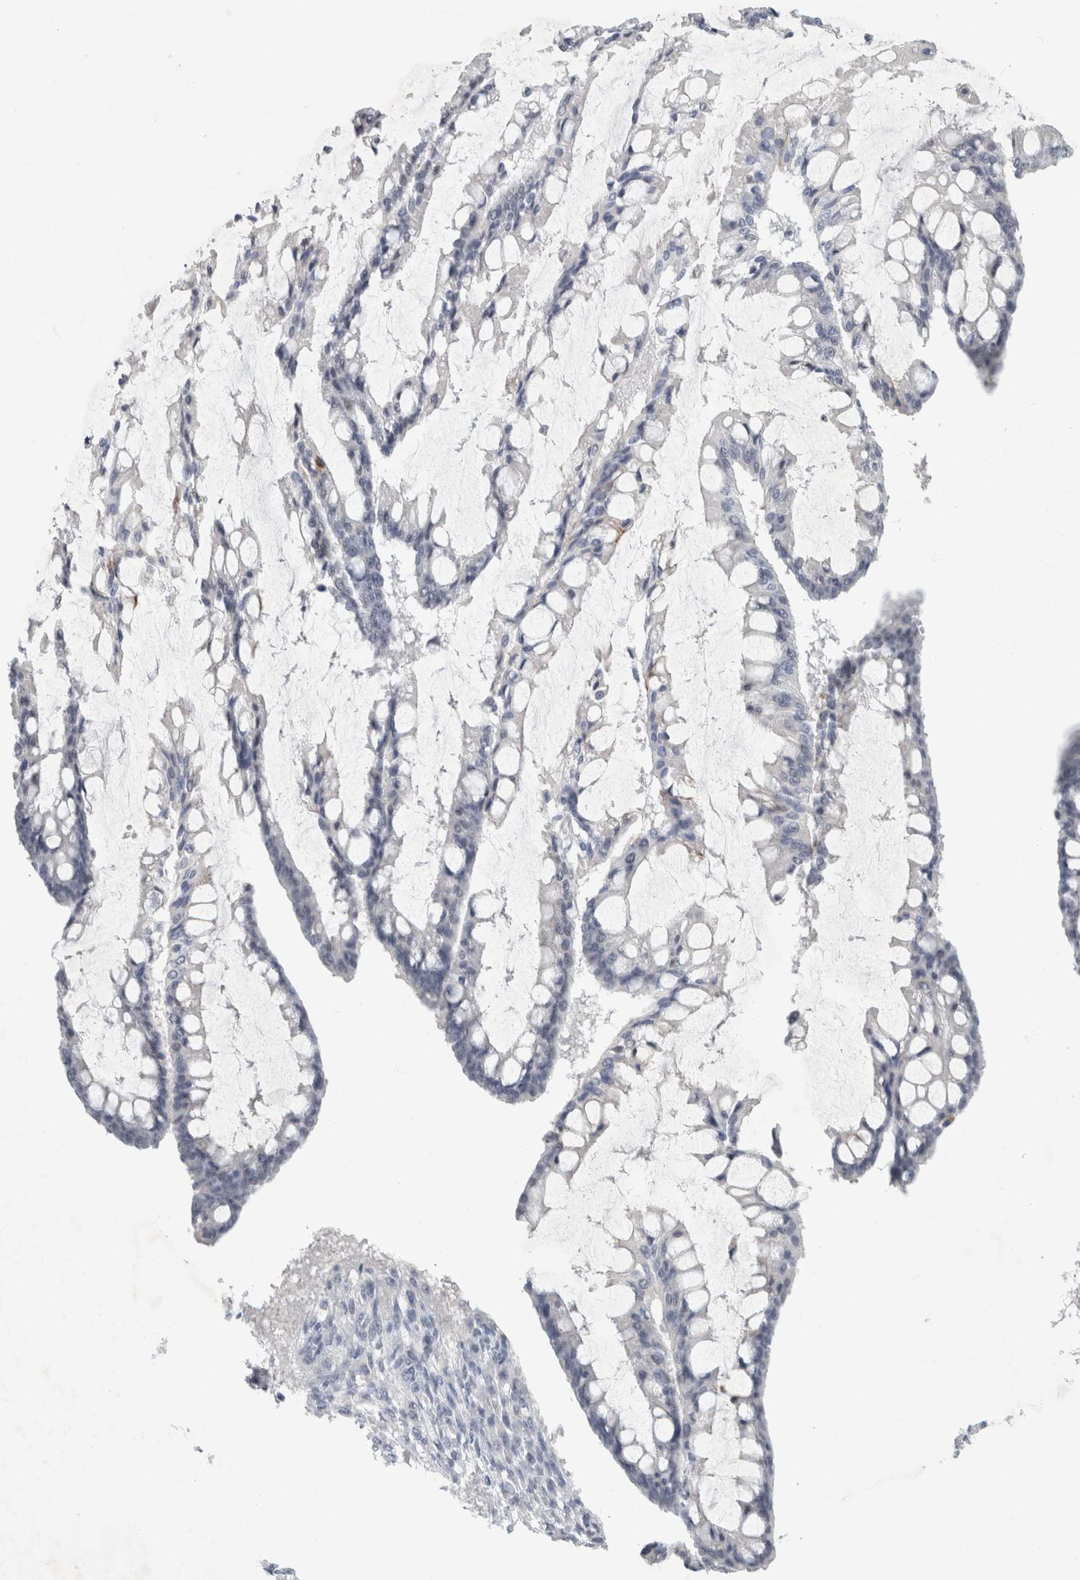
{"staining": {"intensity": "negative", "quantity": "none", "location": "none"}, "tissue": "ovarian cancer", "cell_type": "Tumor cells", "image_type": "cancer", "snomed": [{"axis": "morphology", "description": "Cystadenocarcinoma, mucinous, NOS"}, {"axis": "topography", "description": "Ovary"}], "caption": "Tumor cells show no significant staining in ovarian cancer (mucinous cystadenocarcinoma). (Brightfield microscopy of DAB (3,3'-diaminobenzidine) IHC at high magnification).", "gene": "NIPA1", "patient": {"sex": "female", "age": 73}}